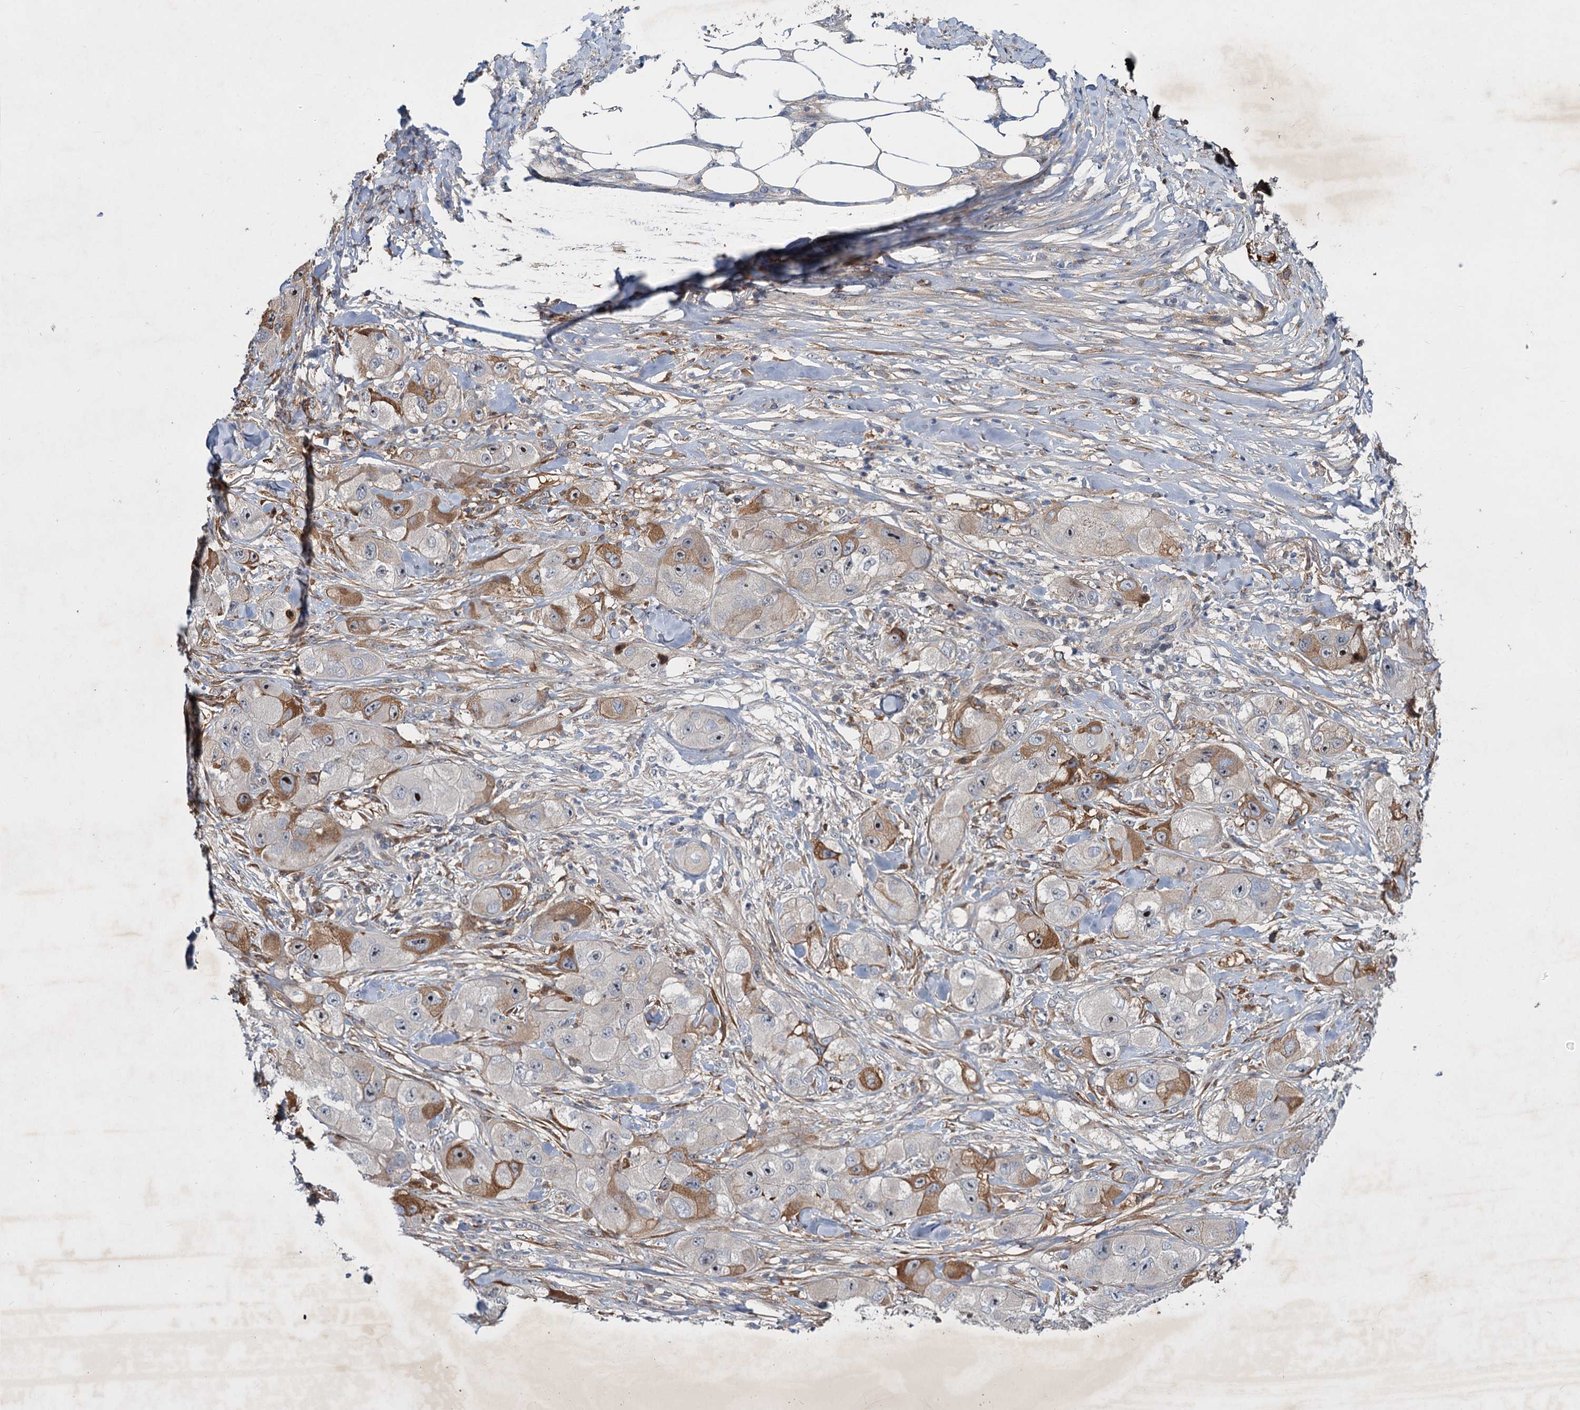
{"staining": {"intensity": "moderate", "quantity": "<25%", "location": "cytoplasmic/membranous"}, "tissue": "skin cancer", "cell_type": "Tumor cells", "image_type": "cancer", "snomed": [{"axis": "morphology", "description": "Squamous cell carcinoma, NOS"}, {"axis": "topography", "description": "Skin"}, {"axis": "topography", "description": "Subcutis"}], "caption": "Human skin cancer stained with a protein marker displays moderate staining in tumor cells.", "gene": "CHRD", "patient": {"sex": "male", "age": 73}}